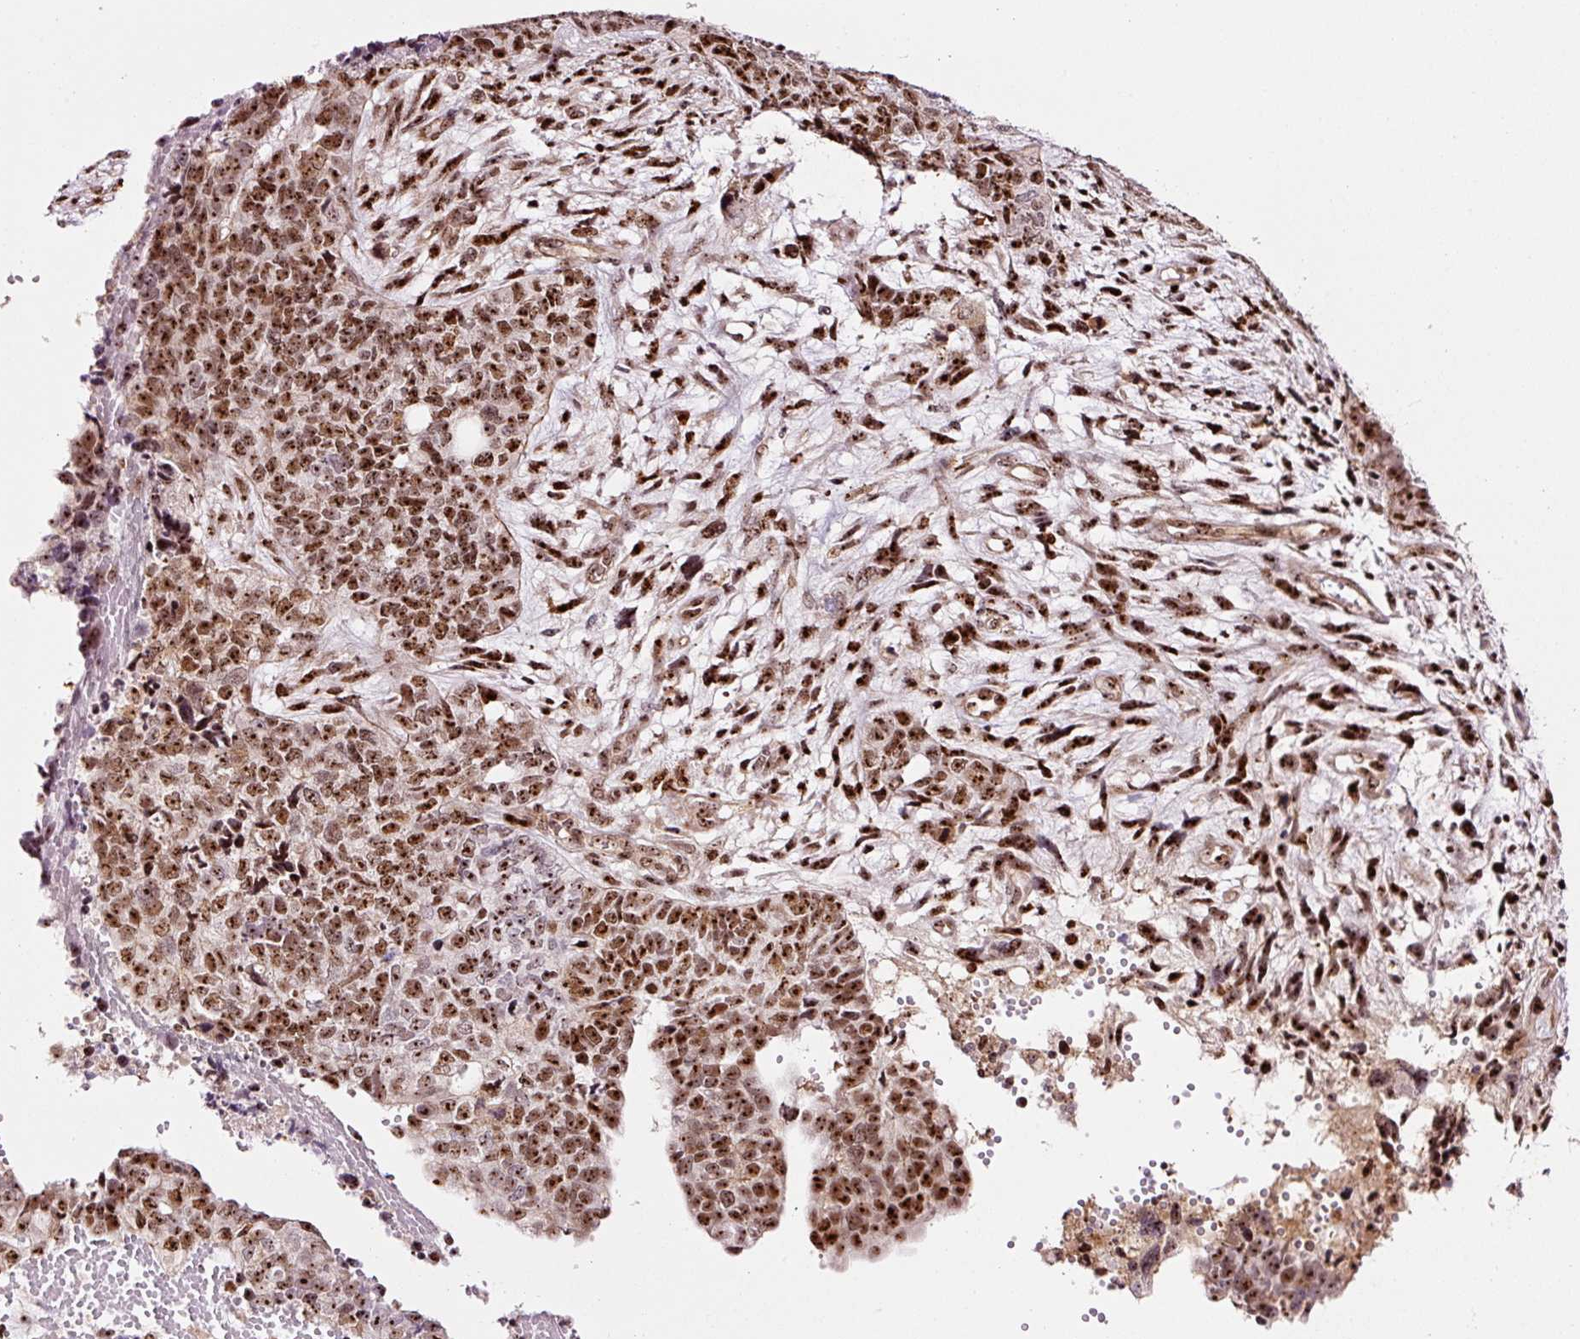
{"staining": {"intensity": "strong", "quantity": ">75%", "location": "nuclear"}, "tissue": "cervical cancer", "cell_type": "Tumor cells", "image_type": "cancer", "snomed": [{"axis": "morphology", "description": "Squamous cell carcinoma, NOS"}, {"axis": "topography", "description": "Cervix"}], "caption": "Cervical cancer stained with a brown dye demonstrates strong nuclear positive positivity in approximately >75% of tumor cells.", "gene": "GNL3", "patient": {"sex": "female", "age": 63}}